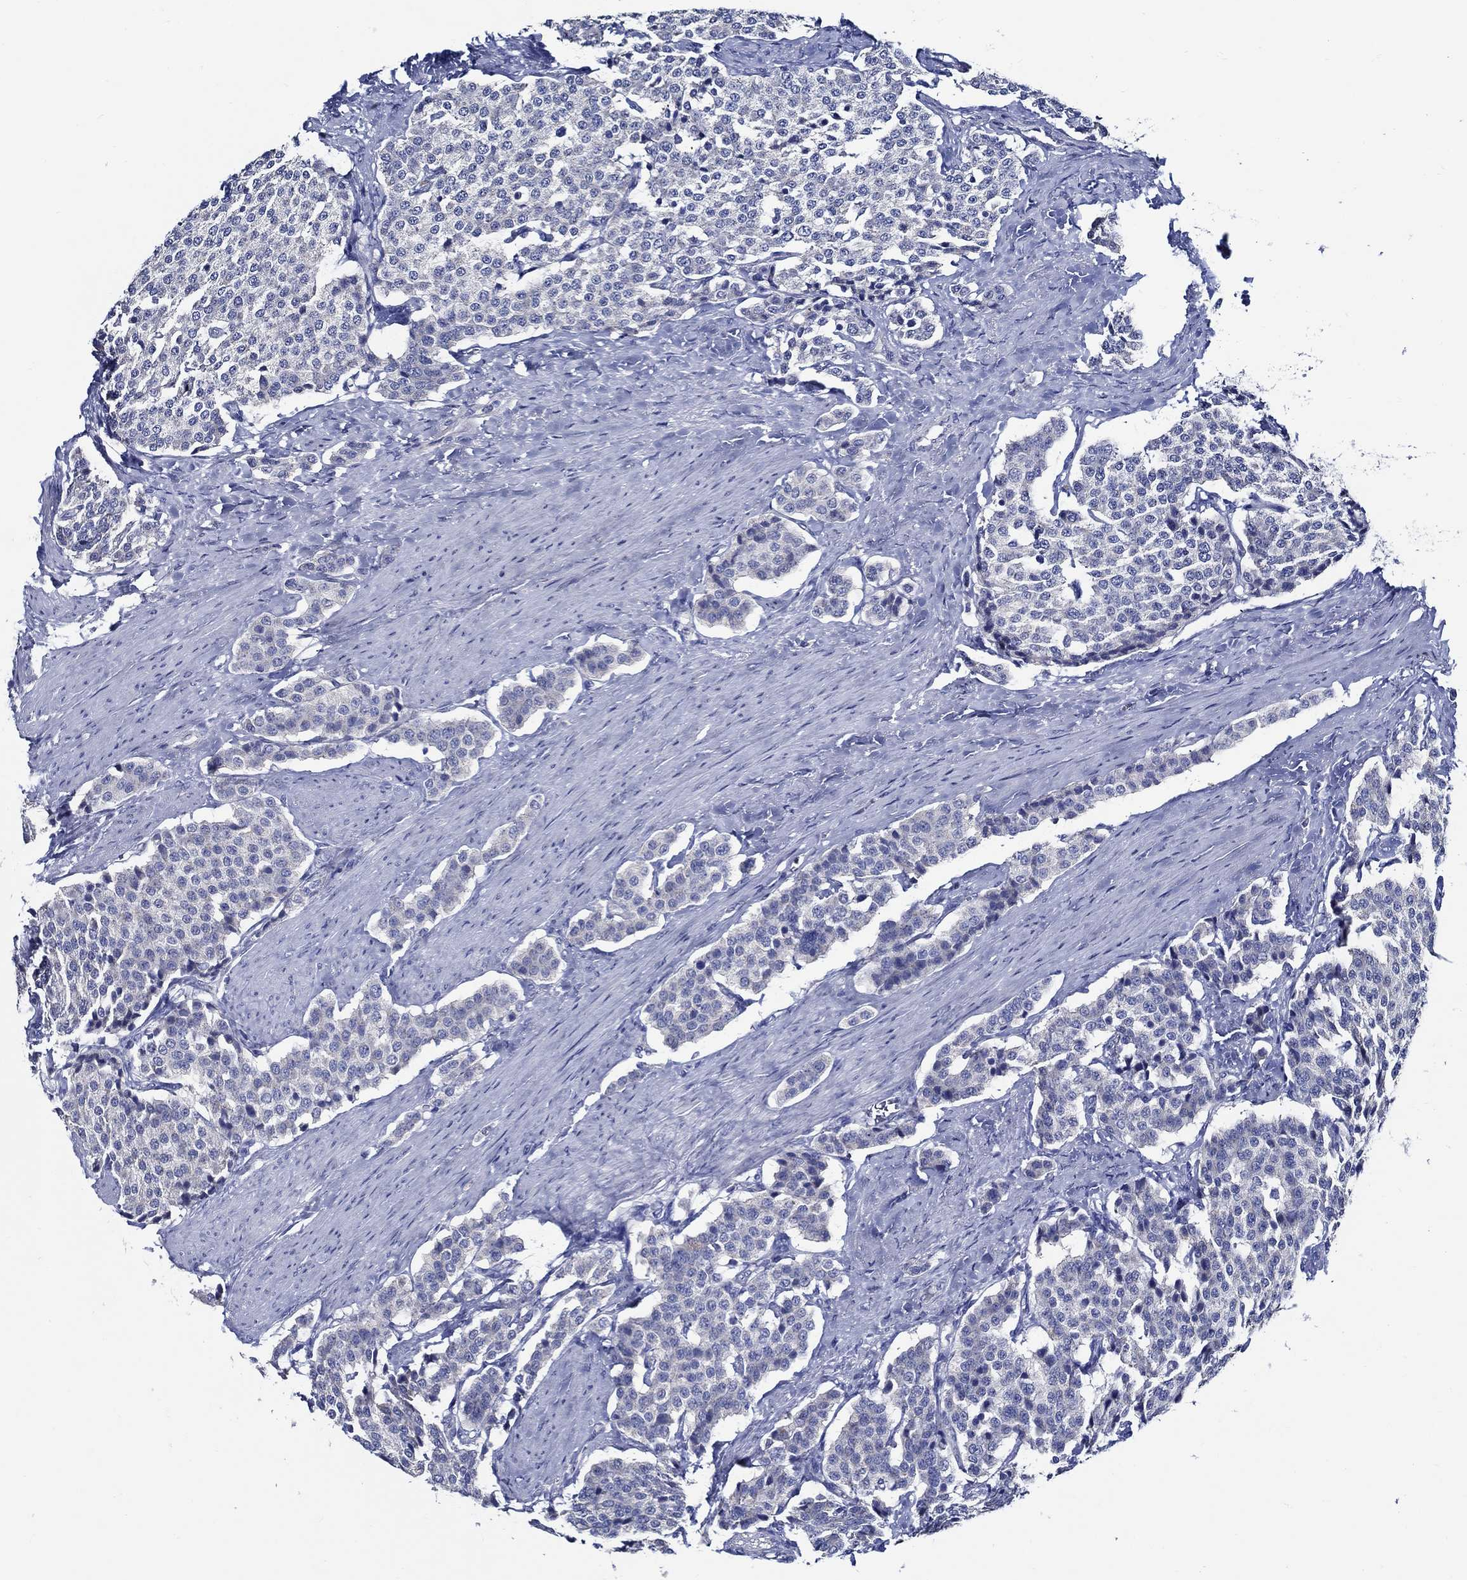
{"staining": {"intensity": "negative", "quantity": "none", "location": "none"}, "tissue": "carcinoid", "cell_type": "Tumor cells", "image_type": "cancer", "snomed": [{"axis": "morphology", "description": "Carcinoid, malignant, NOS"}, {"axis": "topography", "description": "Small intestine"}], "caption": "A histopathology image of carcinoid (malignant) stained for a protein reveals no brown staining in tumor cells.", "gene": "SKOR1", "patient": {"sex": "female", "age": 58}}